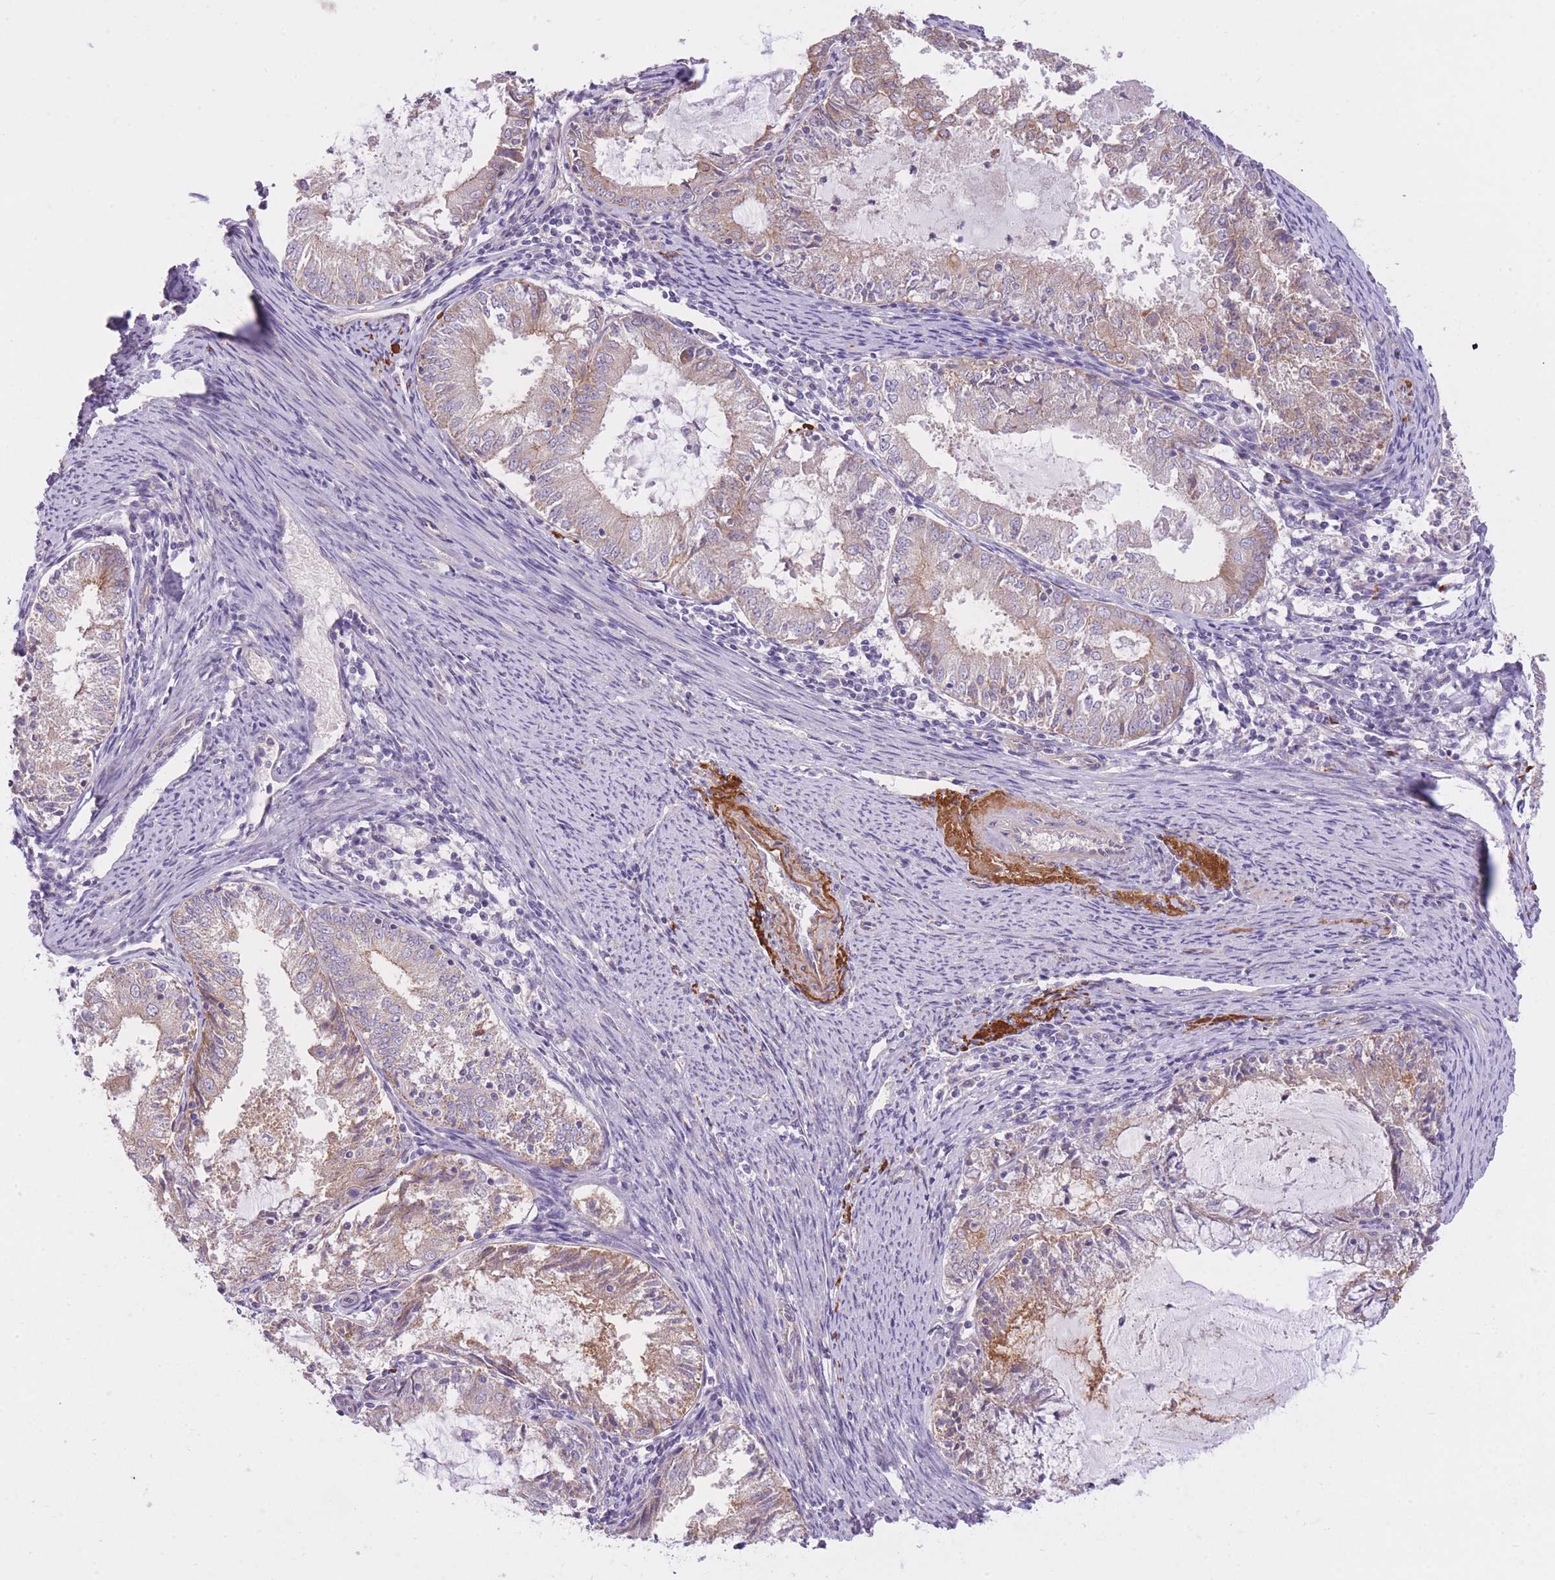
{"staining": {"intensity": "moderate", "quantity": "<25%", "location": "cytoplasmic/membranous"}, "tissue": "endometrial cancer", "cell_type": "Tumor cells", "image_type": "cancer", "snomed": [{"axis": "morphology", "description": "Adenocarcinoma, NOS"}, {"axis": "topography", "description": "Endometrium"}], "caption": "A micrograph showing moderate cytoplasmic/membranous positivity in about <25% of tumor cells in adenocarcinoma (endometrial), as visualized by brown immunohistochemical staining.", "gene": "REV1", "patient": {"sex": "female", "age": 57}}